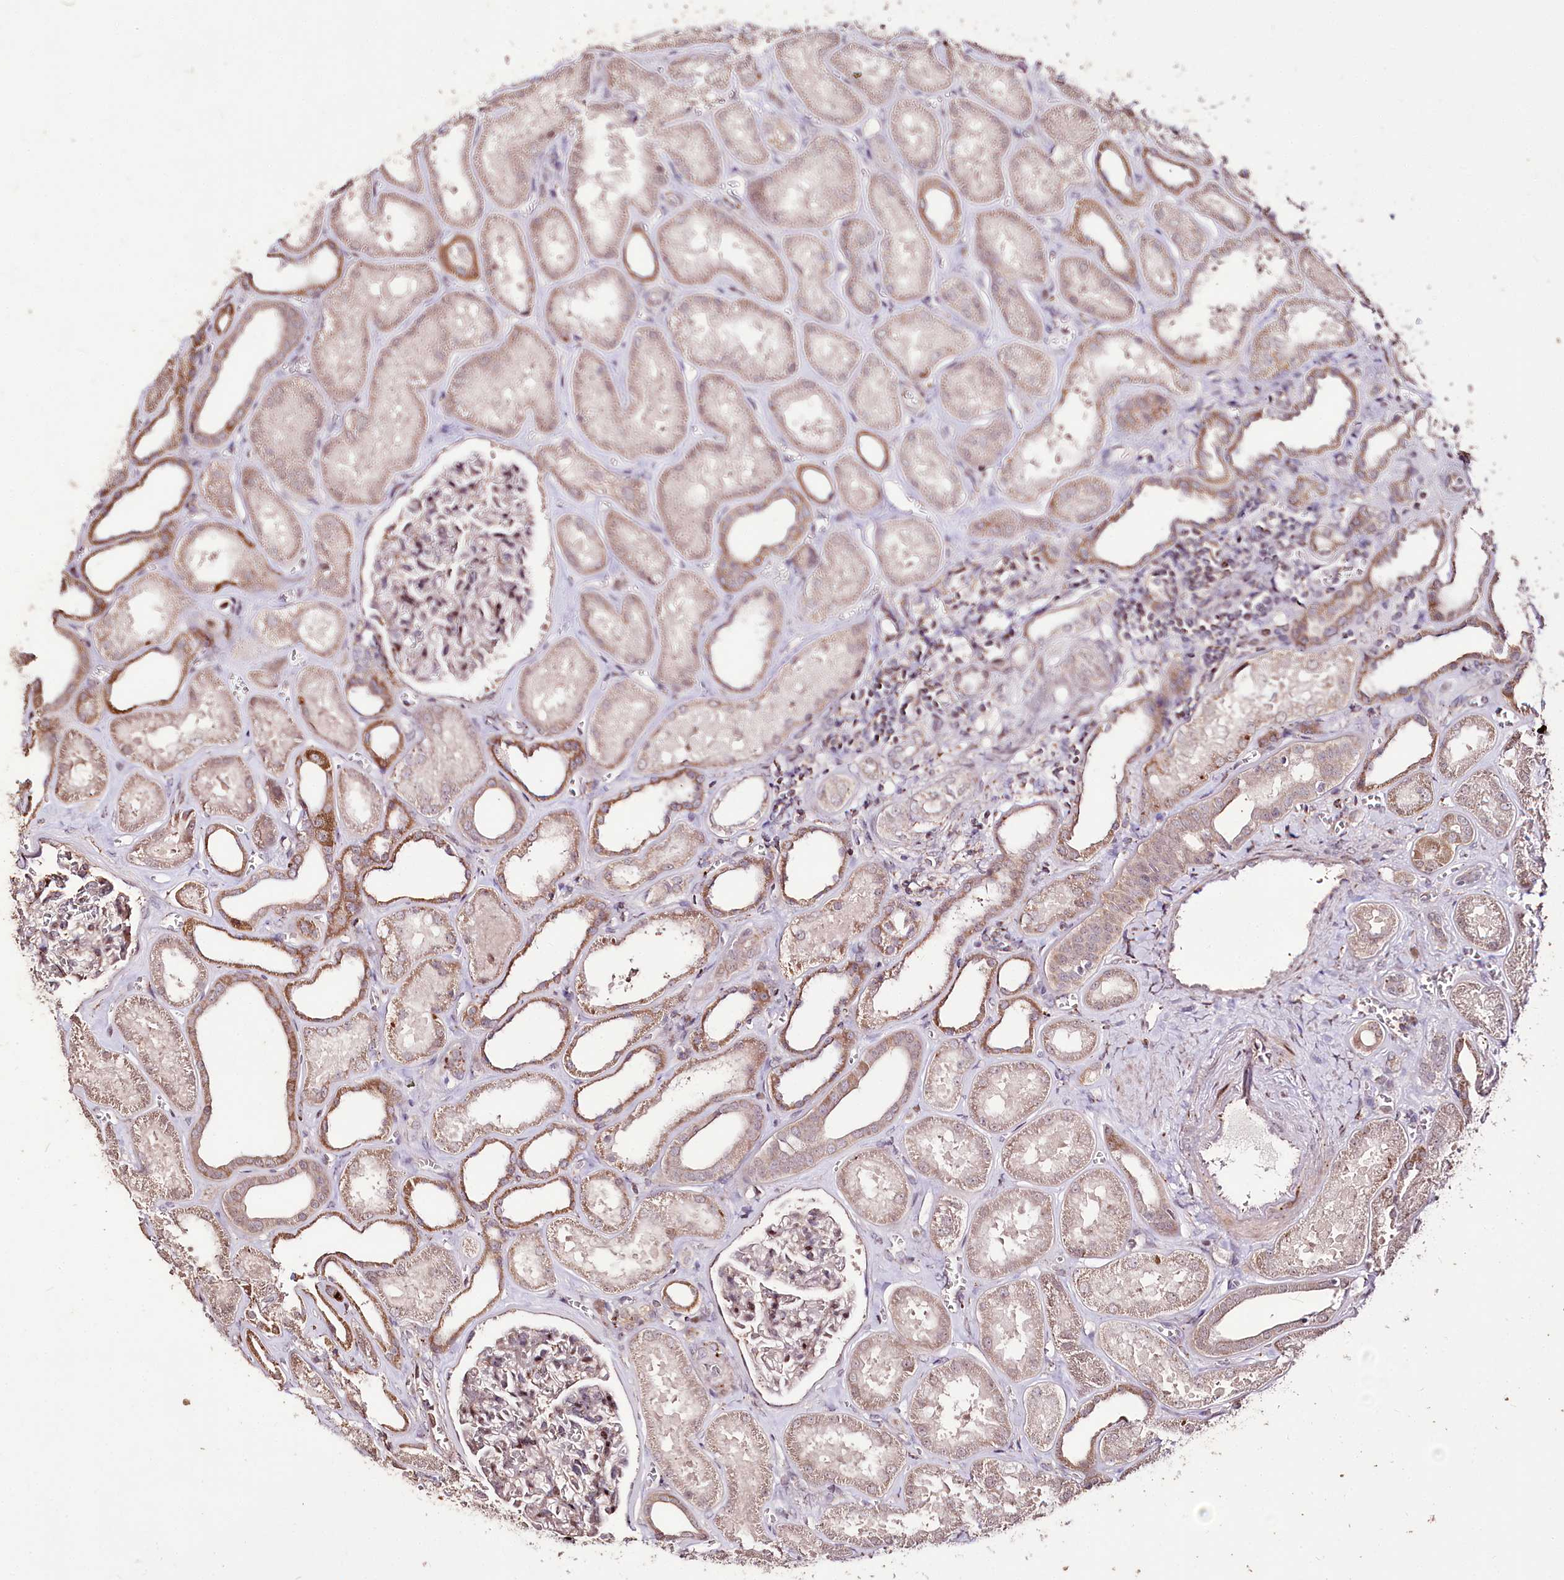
{"staining": {"intensity": "weak", "quantity": "<25%", "location": "nuclear"}, "tissue": "kidney", "cell_type": "Cells in glomeruli", "image_type": "normal", "snomed": [{"axis": "morphology", "description": "Normal tissue, NOS"}, {"axis": "morphology", "description": "Adenocarcinoma, NOS"}, {"axis": "topography", "description": "Kidney"}], "caption": "The histopathology image shows no staining of cells in glomeruli in normal kidney.", "gene": "CARD19", "patient": {"sex": "female", "age": 68}}